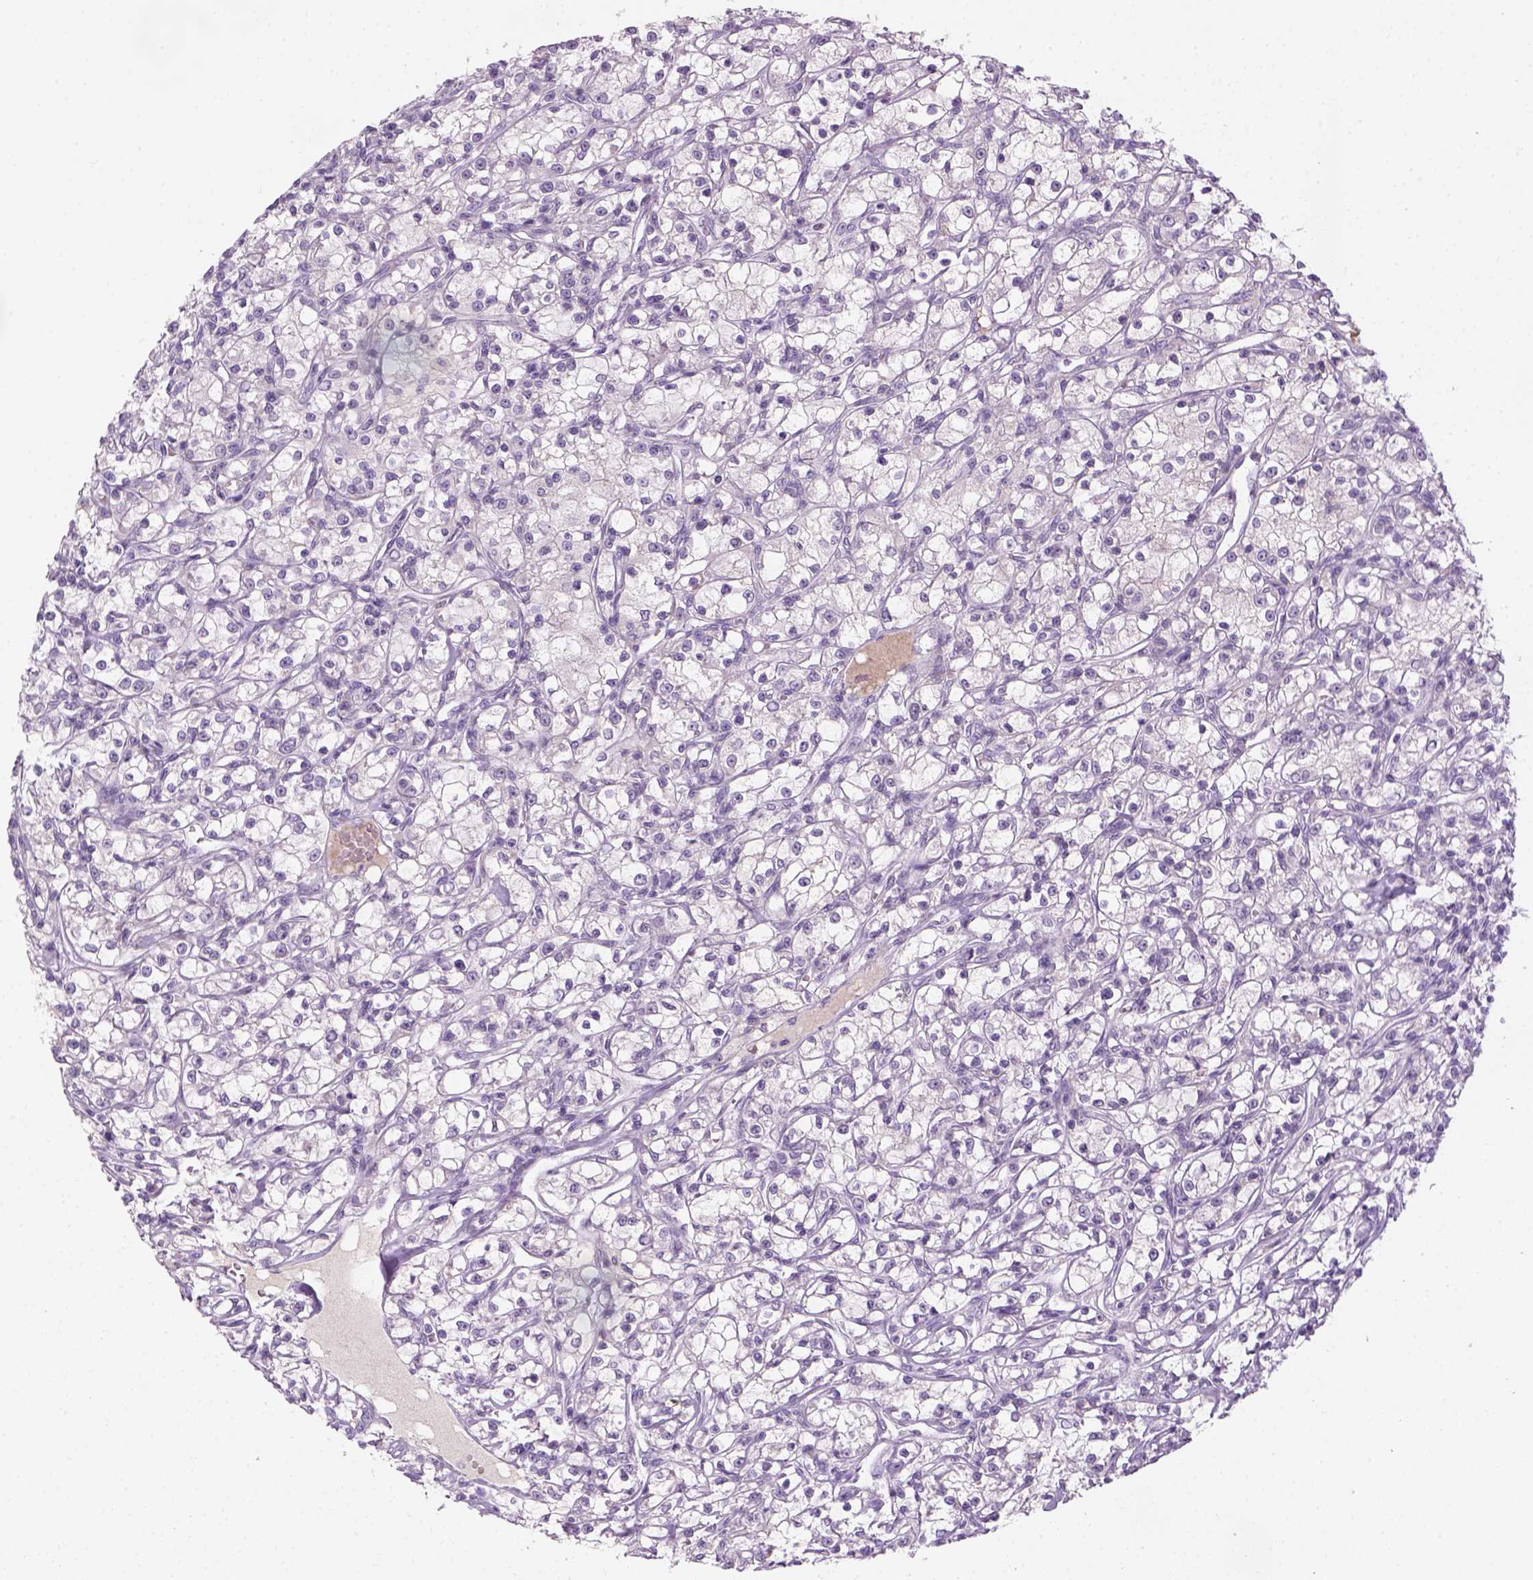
{"staining": {"intensity": "negative", "quantity": "none", "location": "none"}, "tissue": "renal cancer", "cell_type": "Tumor cells", "image_type": "cancer", "snomed": [{"axis": "morphology", "description": "Adenocarcinoma, NOS"}, {"axis": "topography", "description": "Kidney"}], "caption": "There is no significant expression in tumor cells of renal cancer.", "gene": "GFI1B", "patient": {"sex": "female", "age": 59}}